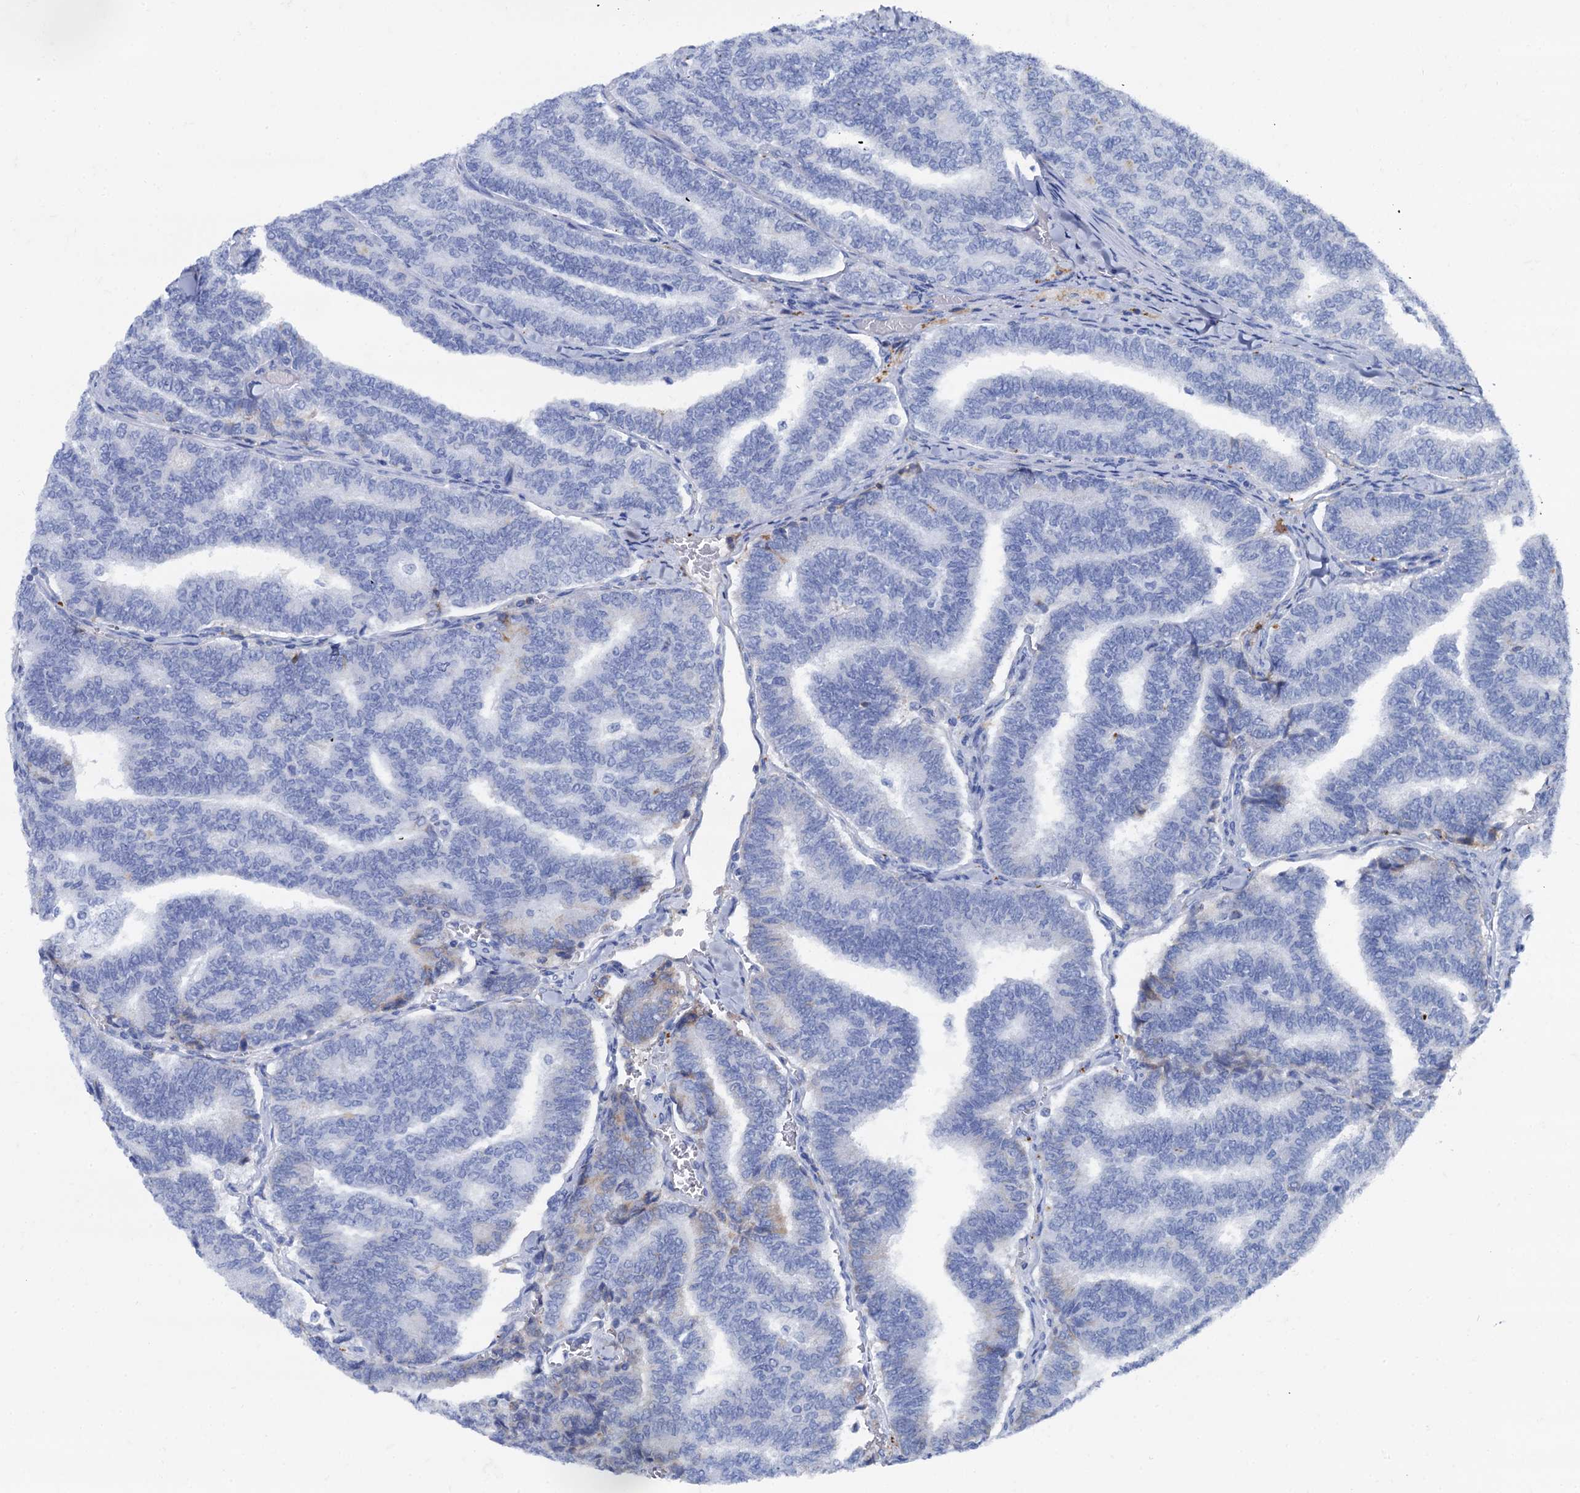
{"staining": {"intensity": "negative", "quantity": "none", "location": "none"}, "tissue": "thyroid cancer", "cell_type": "Tumor cells", "image_type": "cancer", "snomed": [{"axis": "morphology", "description": "Papillary adenocarcinoma, NOS"}, {"axis": "topography", "description": "Thyroid gland"}], "caption": "IHC of human papillary adenocarcinoma (thyroid) shows no expression in tumor cells. (Immunohistochemistry (ihc), brightfield microscopy, high magnification).", "gene": "APOD", "patient": {"sex": "female", "age": 35}}